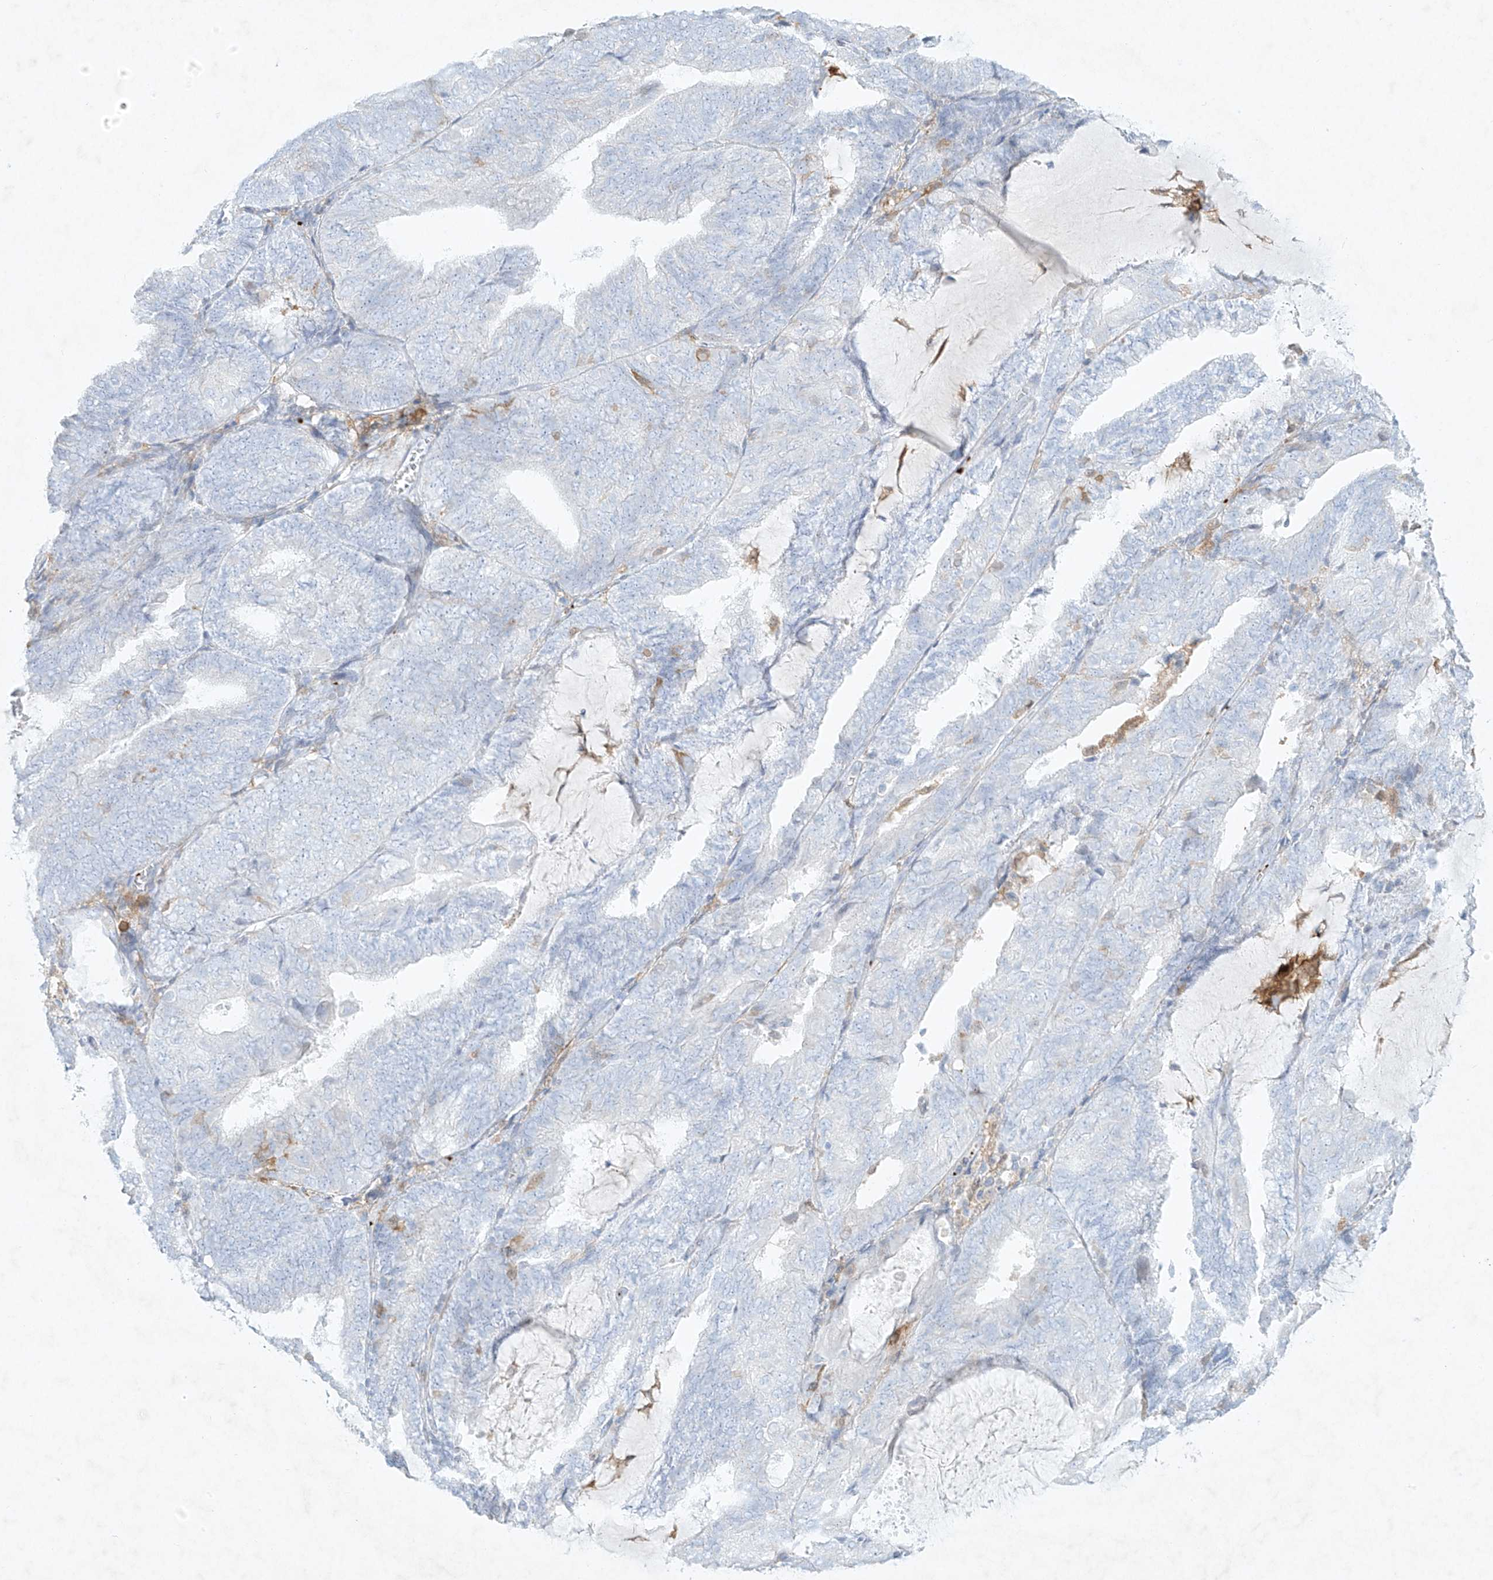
{"staining": {"intensity": "negative", "quantity": "none", "location": "none"}, "tissue": "endometrial cancer", "cell_type": "Tumor cells", "image_type": "cancer", "snomed": [{"axis": "morphology", "description": "Adenocarcinoma, NOS"}, {"axis": "topography", "description": "Endometrium"}], "caption": "A histopathology image of human endometrial cancer is negative for staining in tumor cells.", "gene": "PLEK", "patient": {"sex": "female", "age": 81}}